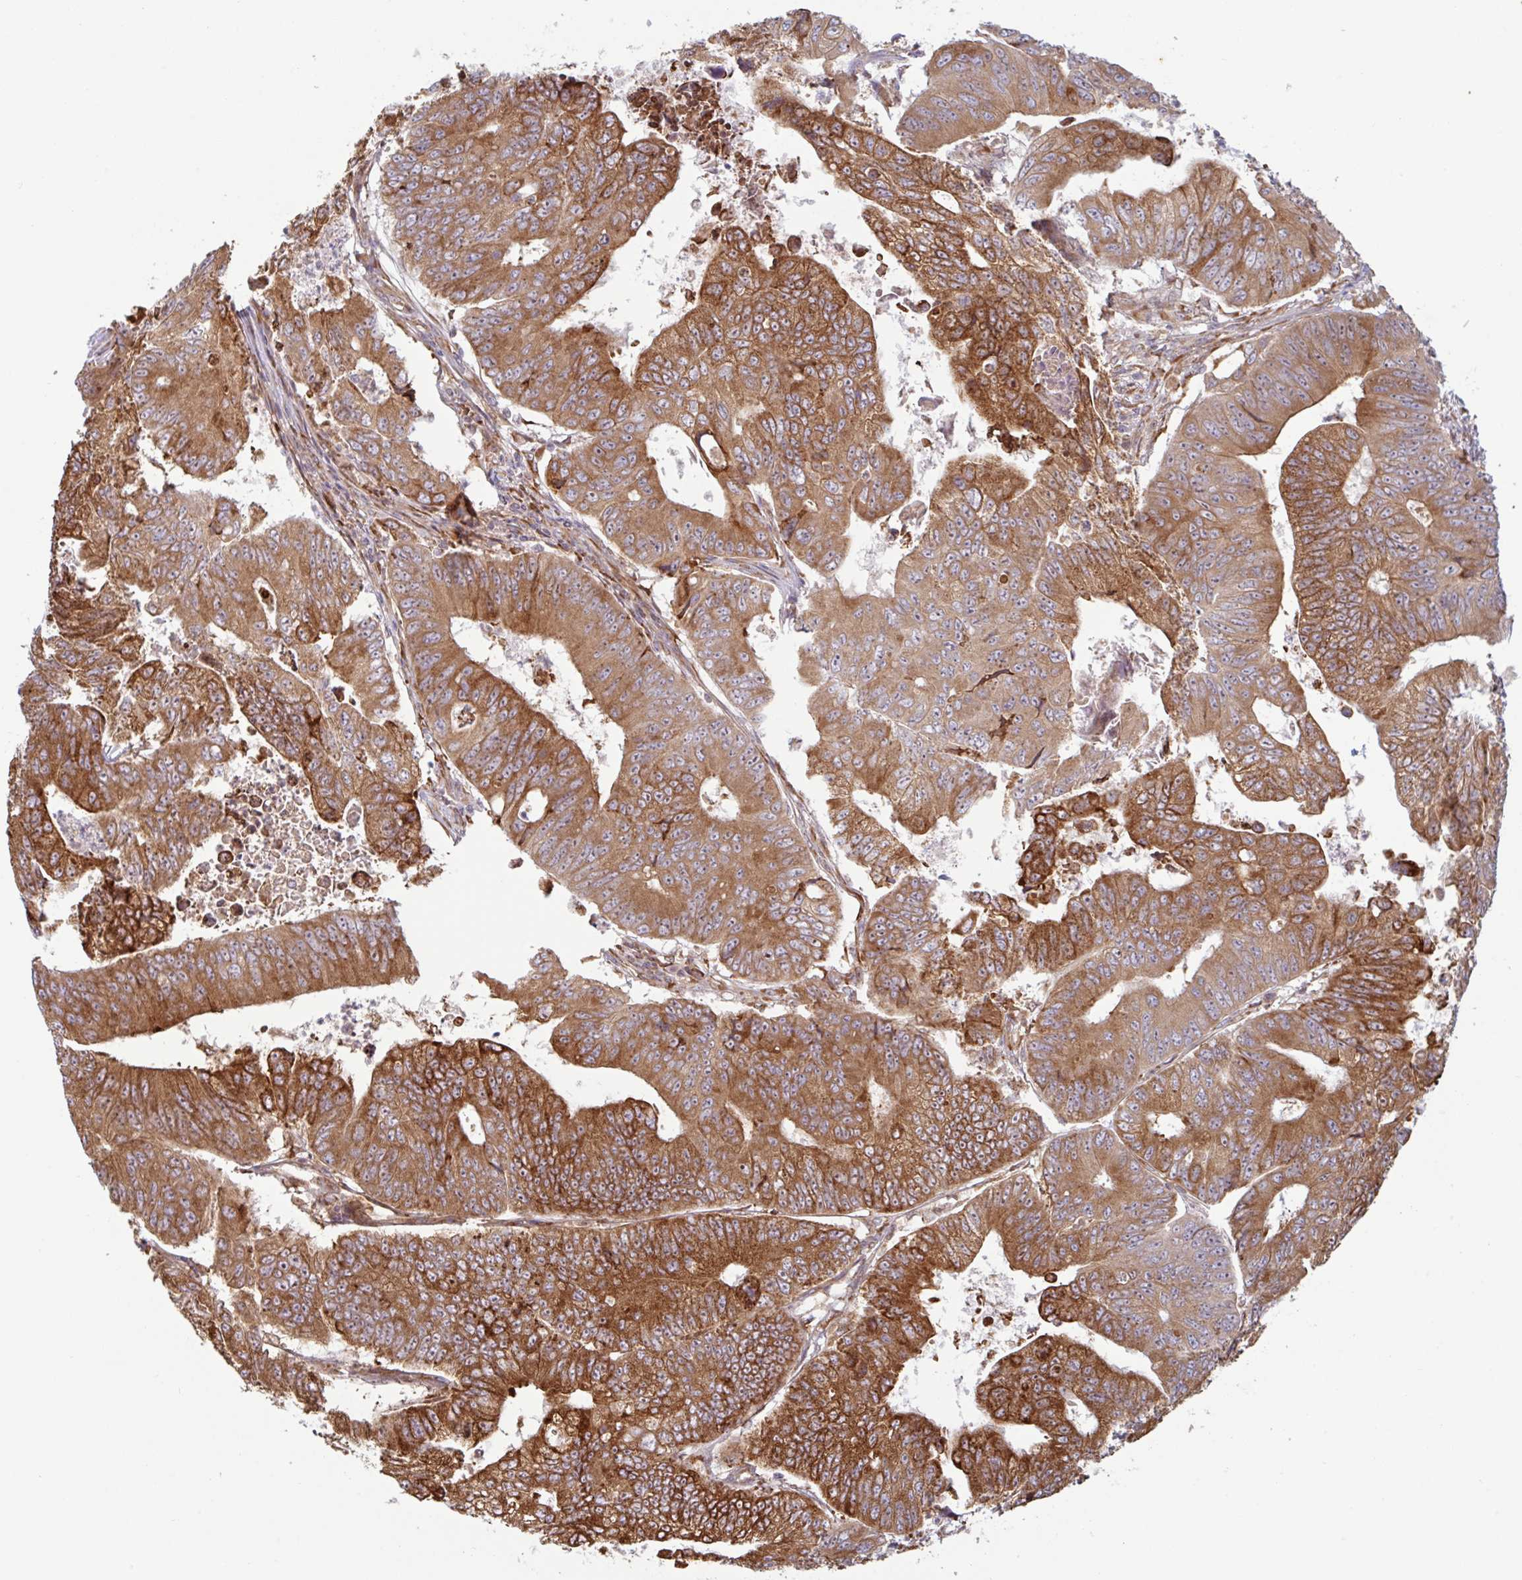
{"staining": {"intensity": "strong", "quantity": ">75%", "location": "cytoplasmic/membranous"}, "tissue": "colorectal cancer", "cell_type": "Tumor cells", "image_type": "cancer", "snomed": [{"axis": "morphology", "description": "Adenocarcinoma, NOS"}, {"axis": "topography", "description": "Colon"}], "caption": "Tumor cells display high levels of strong cytoplasmic/membranous expression in approximately >75% of cells in colorectal adenocarcinoma. (DAB IHC with brightfield microscopy, high magnification).", "gene": "RIT1", "patient": {"sex": "female", "age": 48}}